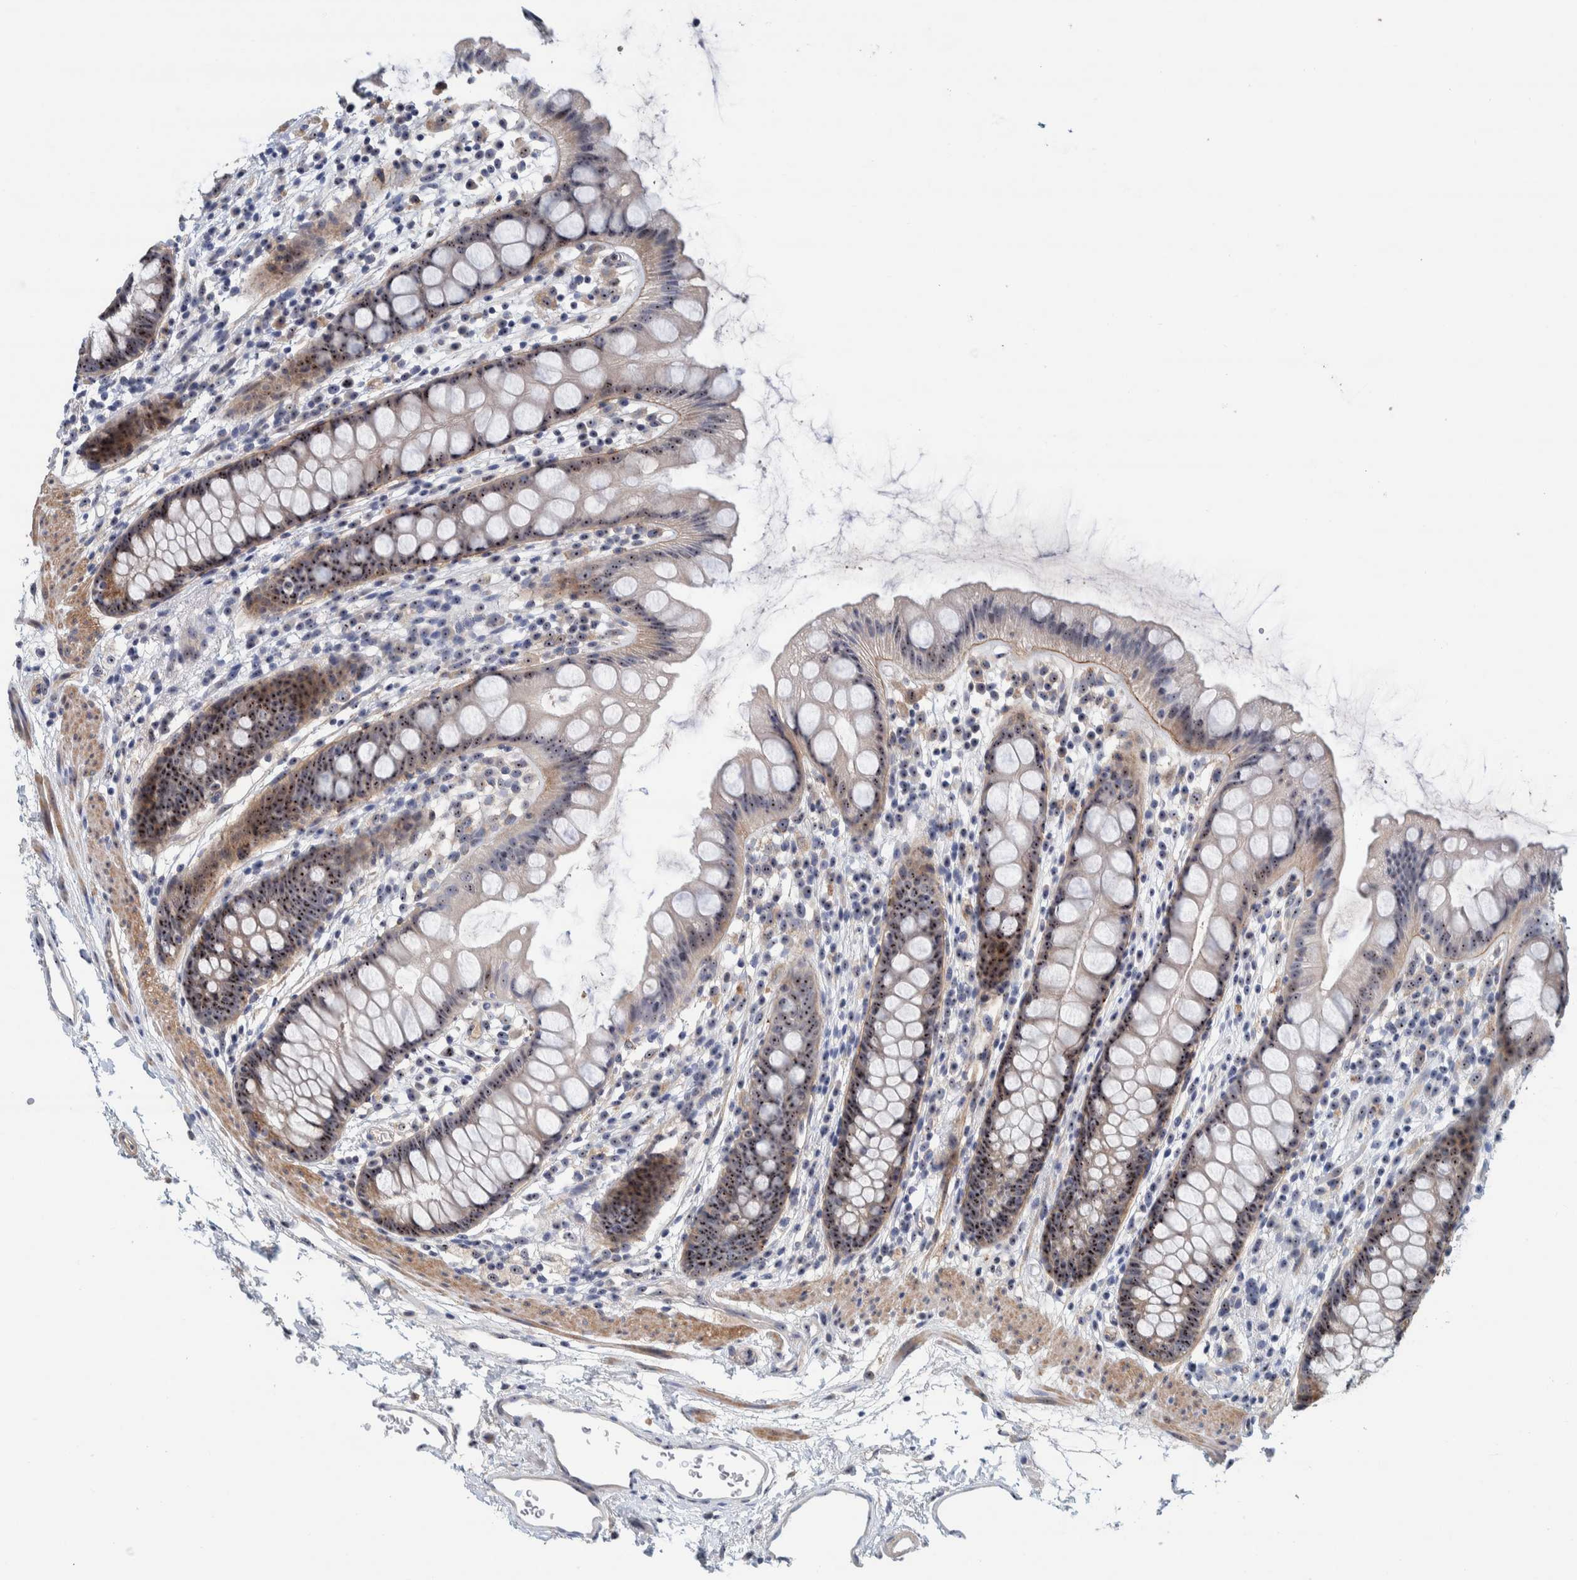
{"staining": {"intensity": "strong", "quantity": ">75%", "location": "nuclear"}, "tissue": "rectum", "cell_type": "Glandular cells", "image_type": "normal", "snomed": [{"axis": "morphology", "description": "Normal tissue, NOS"}, {"axis": "topography", "description": "Rectum"}], "caption": "Immunohistochemical staining of unremarkable rectum displays >75% levels of strong nuclear protein positivity in approximately >75% of glandular cells.", "gene": "NOL11", "patient": {"sex": "female", "age": 65}}